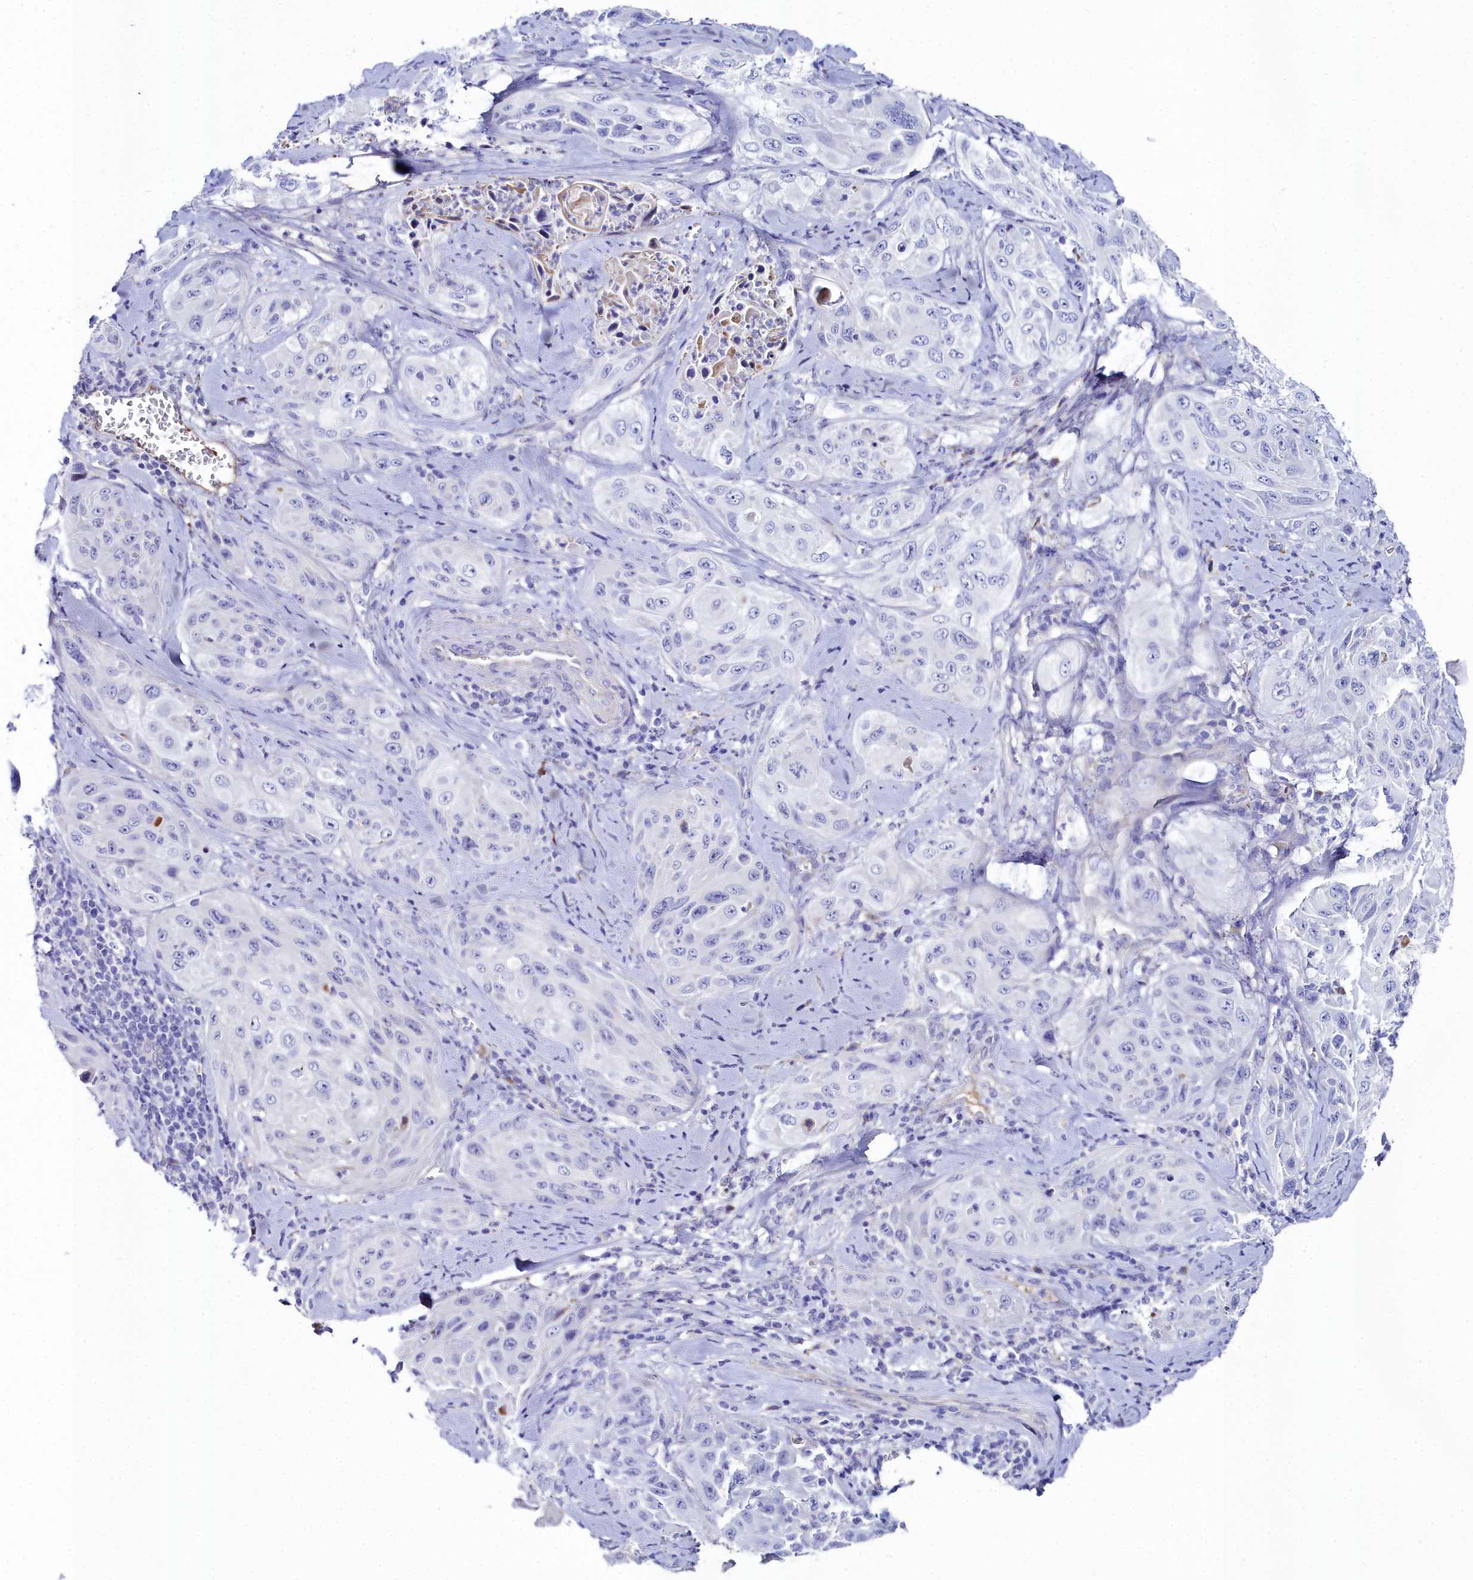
{"staining": {"intensity": "negative", "quantity": "none", "location": "none"}, "tissue": "cervical cancer", "cell_type": "Tumor cells", "image_type": "cancer", "snomed": [{"axis": "morphology", "description": "Squamous cell carcinoma, NOS"}, {"axis": "topography", "description": "Cervix"}], "caption": "DAB (3,3'-diaminobenzidine) immunohistochemical staining of human cervical cancer (squamous cell carcinoma) displays no significant expression in tumor cells.", "gene": "SLC49A3", "patient": {"sex": "female", "age": 42}}